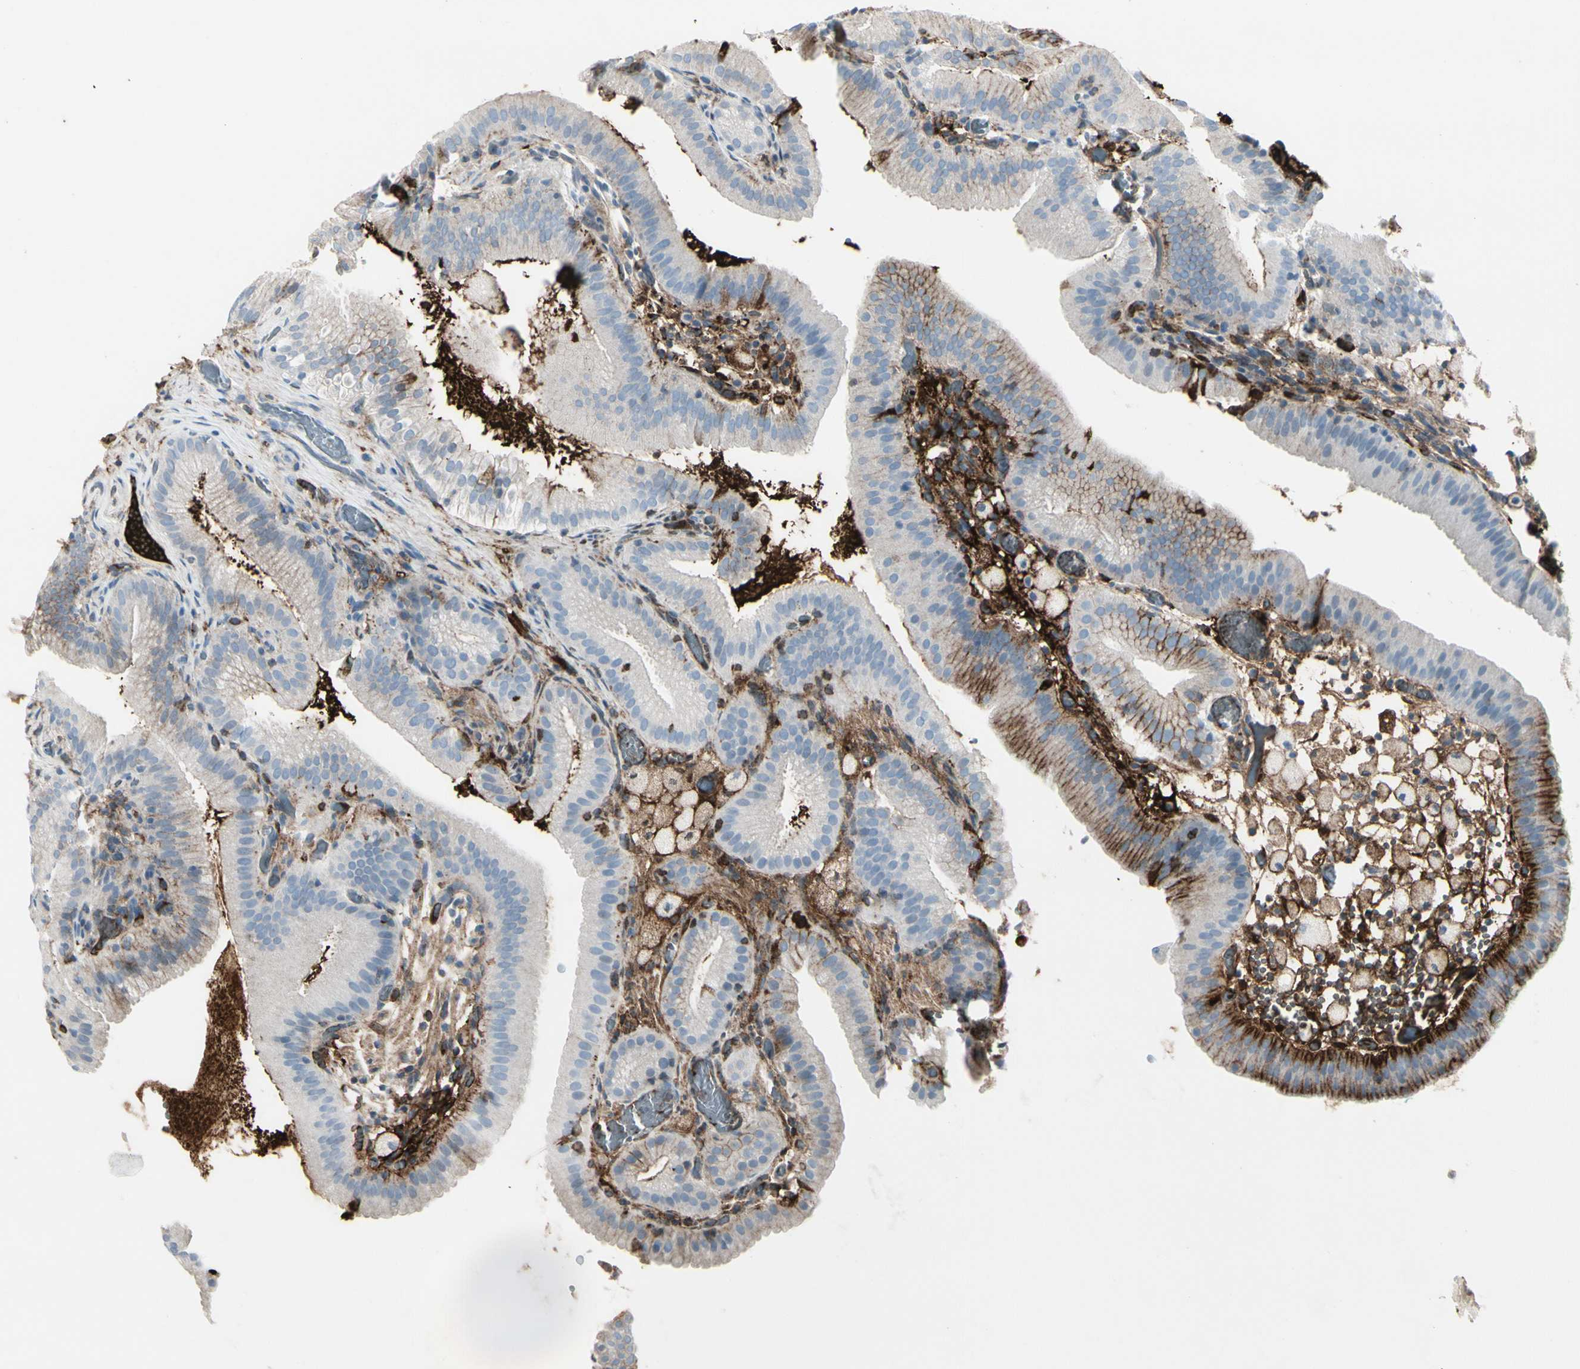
{"staining": {"intensity": "moderate", "quantity": "<25%", "location": "cytoplasmic/membranous"}, "tissue": "gallbladder", "cell_type": "Glandular cells", "image_type": "normal", "snomed": [{"axis": "morphology", "description": "Normal tissue, NOS"}, {"axis": "topography", "description": "Gallbladder"}], "caption": "Immunohistochemistry photomicrograph of benign human gallbladder stained for a protein (brown), which demonstrates low levels of moderate cytoplasmic/membranous expression in about <25% of glandular cells.", "gene": "IGHG1", "patient": {"sex": "male", "age": 54}}